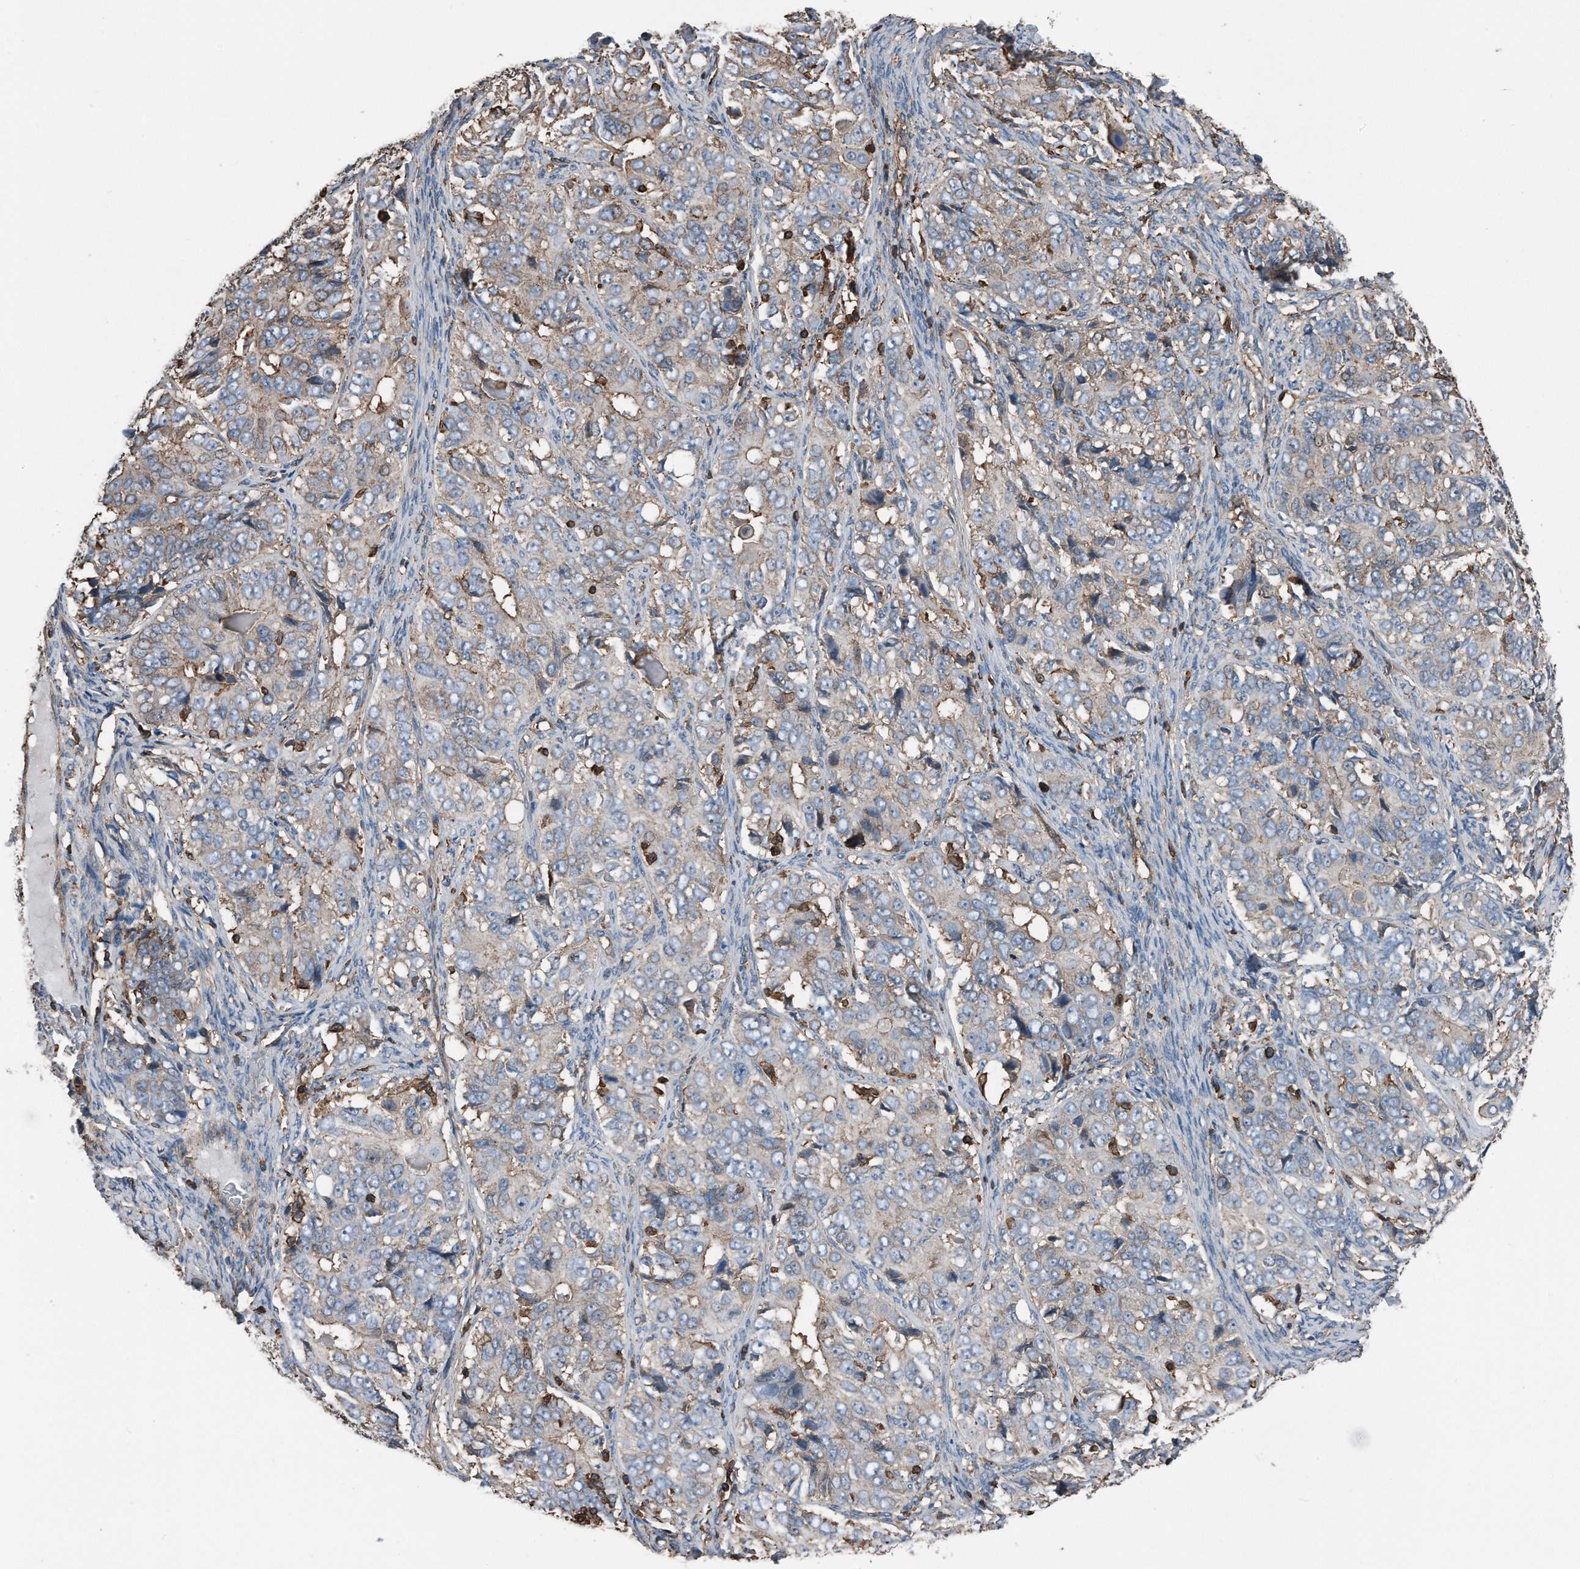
{"staining": {"intensity": "weak", "quantity": ">75%", "location": "cytoplasmic/membranous"}, "tissue": "ovarian cancer", "cell_type": "Tumor cells", "image_type": "cancer", "snomed": [{"axis": "morphology", "description": "Carcinoma, endometroid"}, {"axis": "topography", "description": "Ovary"}], "caption": "High-power microscopy captured an immunohistochemistry (IHC) photomicrograph of ovarian cancer, revealing weak cytoplasmic/membranous positivity in about >75% of tumor cells. The staining is performed using DAB (3,3'-diaminobenzidine) brown chromogen to label protein expression. The nuclei are counter-stained blue using hematoxylin.", "gene": "RSPO3", "patient": {"sex": "female", "age": 51}}